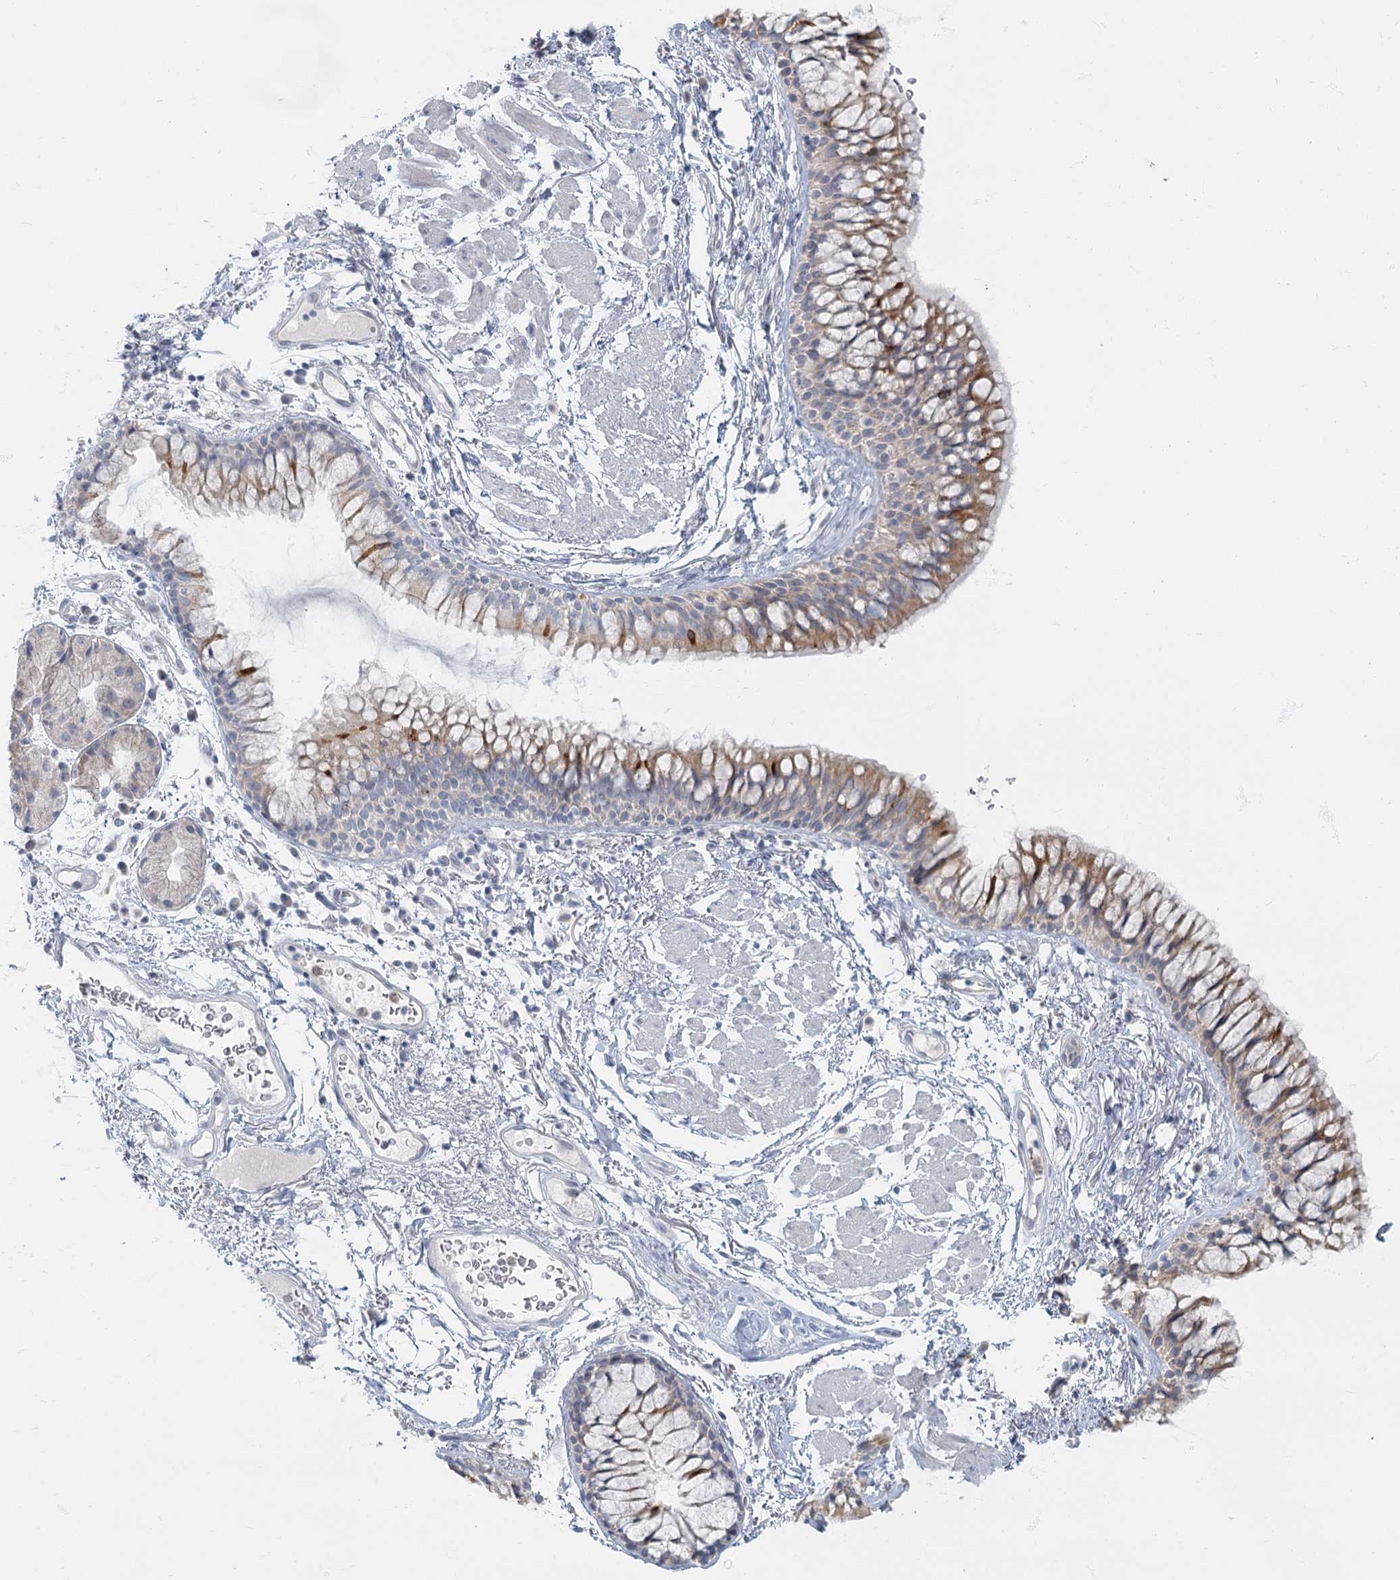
{"staining": {"intensity": "moderate", "quantity": "<25%", "location": "cytoplasmic/membranous"}, "tissue": "bronchus", "cell_type": "Respiratory epithelial cells", "image_type": "normal", "snomed": [{"axis": "morphology", "description": "Normal tissue, NOS"}, {"axis": "topography", "description": "Cartilage tissue"}, {"axis": "topography", "description": "Bronchus"}], "caption": "Immunohistochemistry (IHC) (DAB (3,3'-diaminobenzidine)) staining of normal human bronchus demonstrates moderate cytoplasmic/membranous protein staining in about <25% of respiratory epithelial cells.", "gene": "FAM110C", "patient": {"sex": "female", "age": 73}}